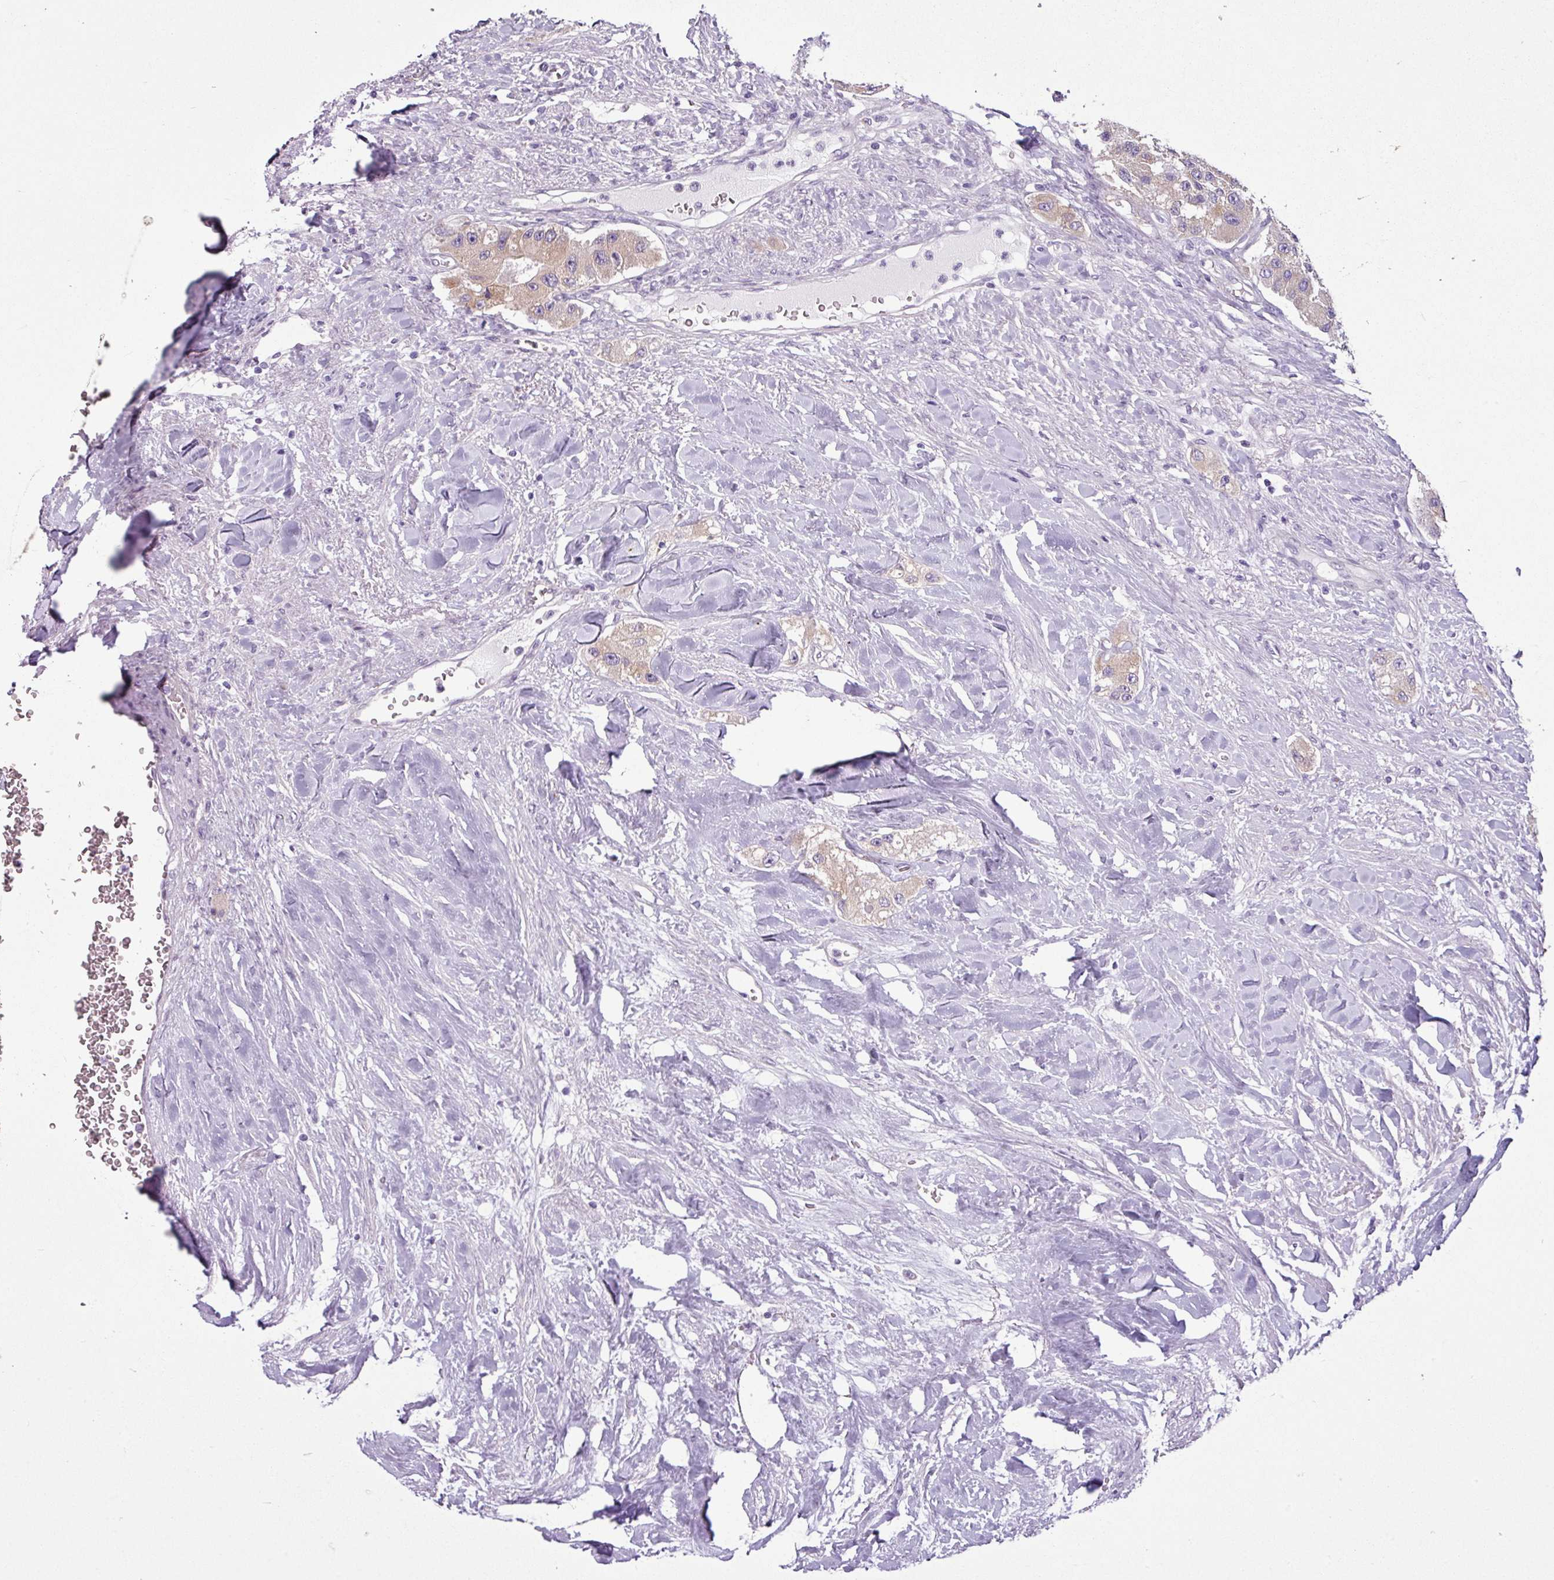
{"staining": {"intensity": "weak", "quantity": ">75%", "location": "cytoplasmic/membranous"}, "tissue": "carcinoid", "cell_type": "Tumor cells", "image_type": "cancer", "snomed": [{"axis": "morphology", "description": "Carcinoid, malignant, NOS"}, {"axis": "topography", "description": "Pancreas"}], "caption": "A high-resolution image shows immunohistochemistry staining of carcinoid (malignant), which demonstrates weak cytoplasmic/membranous positivity in about >75% of tumor cells.", "gene": "TOR1AIP2", "patient": {"sex": "male", "age": 41}}